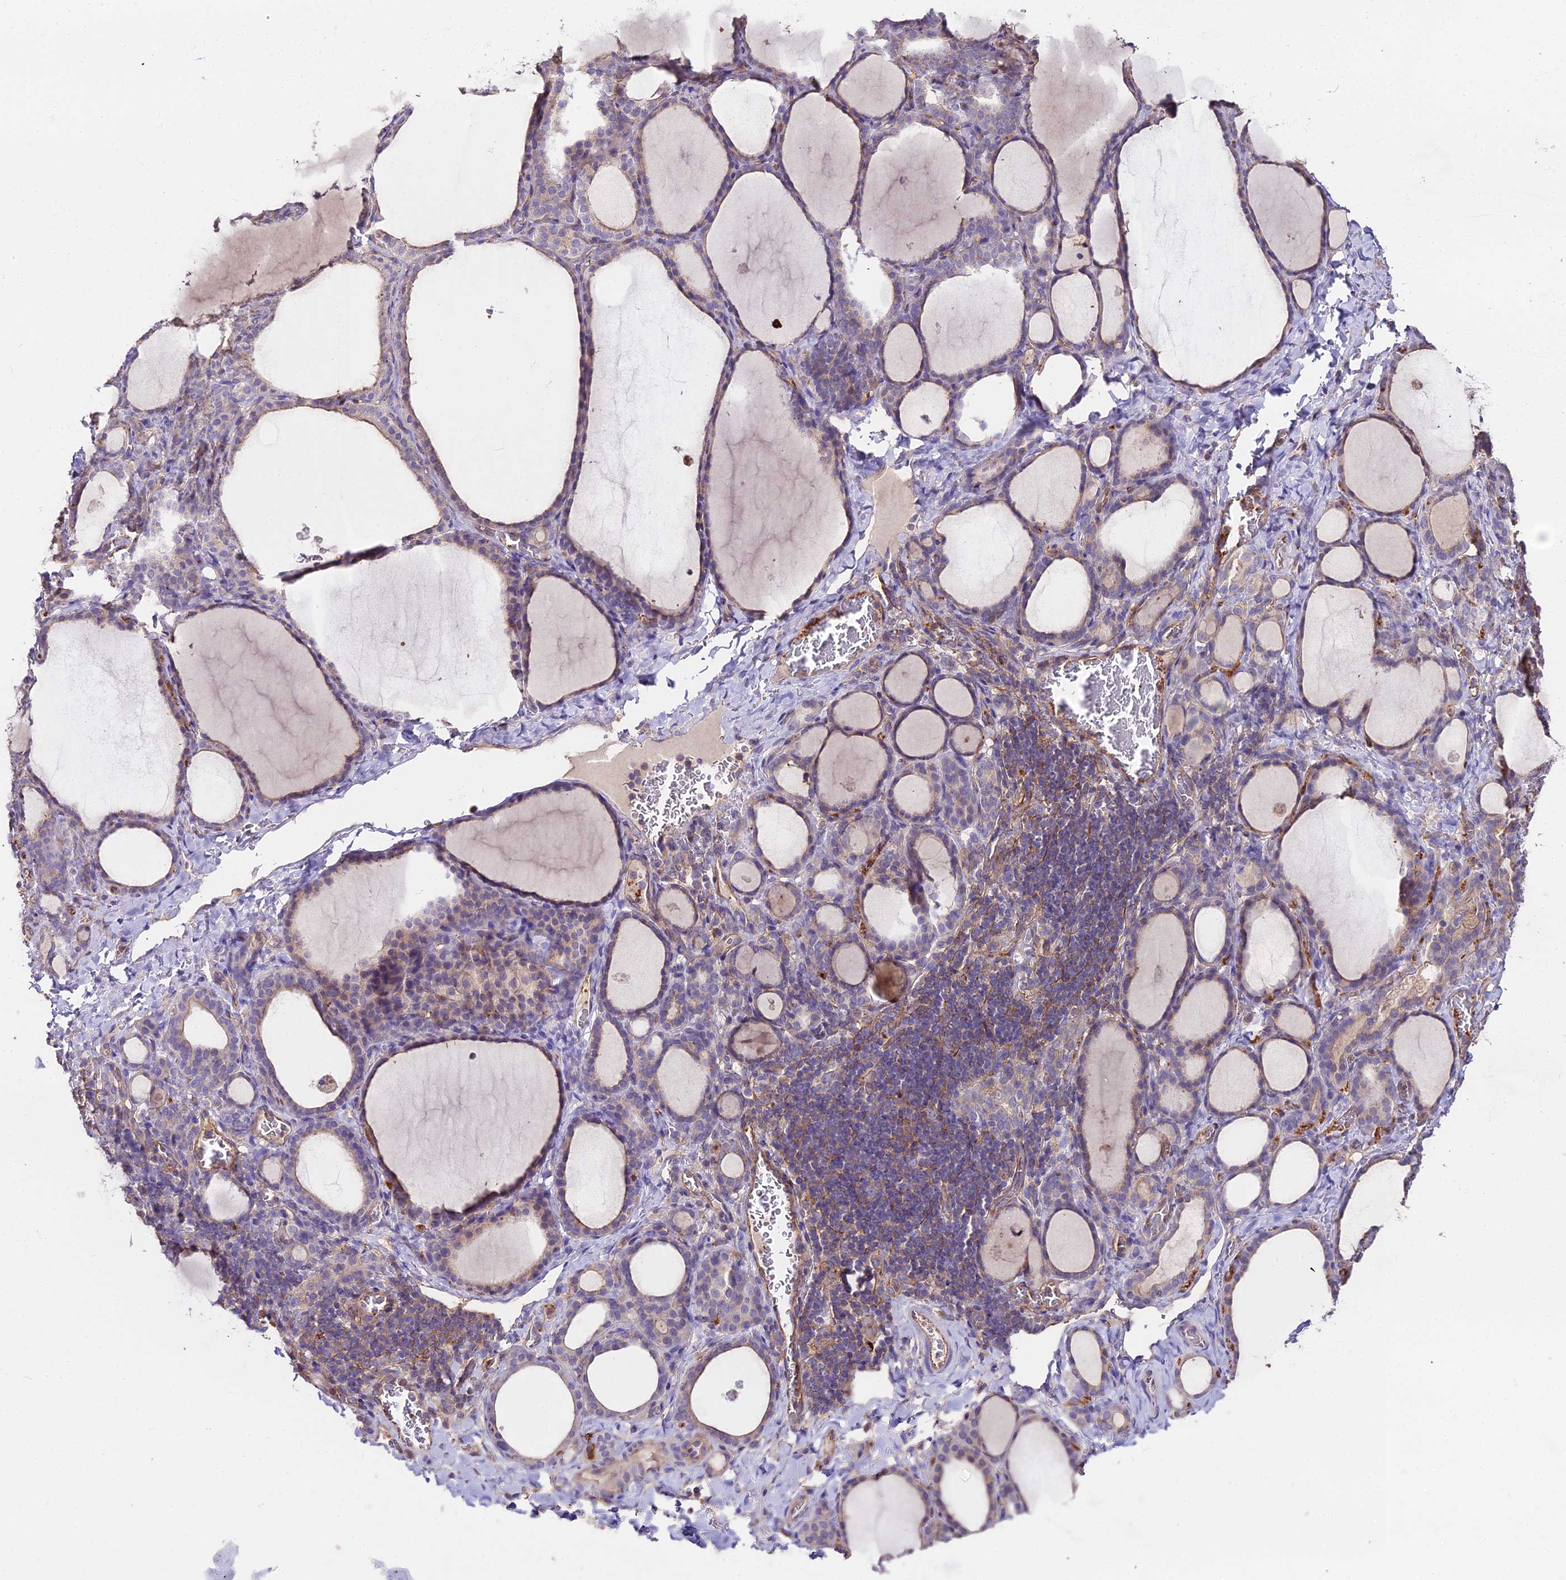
{"staining": {"intensity": "weak", "quantity": "25%-75%", "location": "cytoplasmic/membranous"}, "tissue": "thyroid gland", "cell_type": "Glandular cells", "image_type": "normal", "snomed": [{"axis": "morphology", "description": "Normal tissue, NOS"}, {"axis": "topography", "description": "Thyroid gland"}], "caption": "Approximately 25%-75% of glandular cells in normal thyroid gland reveal weak cytoplasmic/membranous protein expression as visualized by brown immunohistochemical staining.", "gene": "GLYAT", "patient": {"sex": "female", "age": 39}}